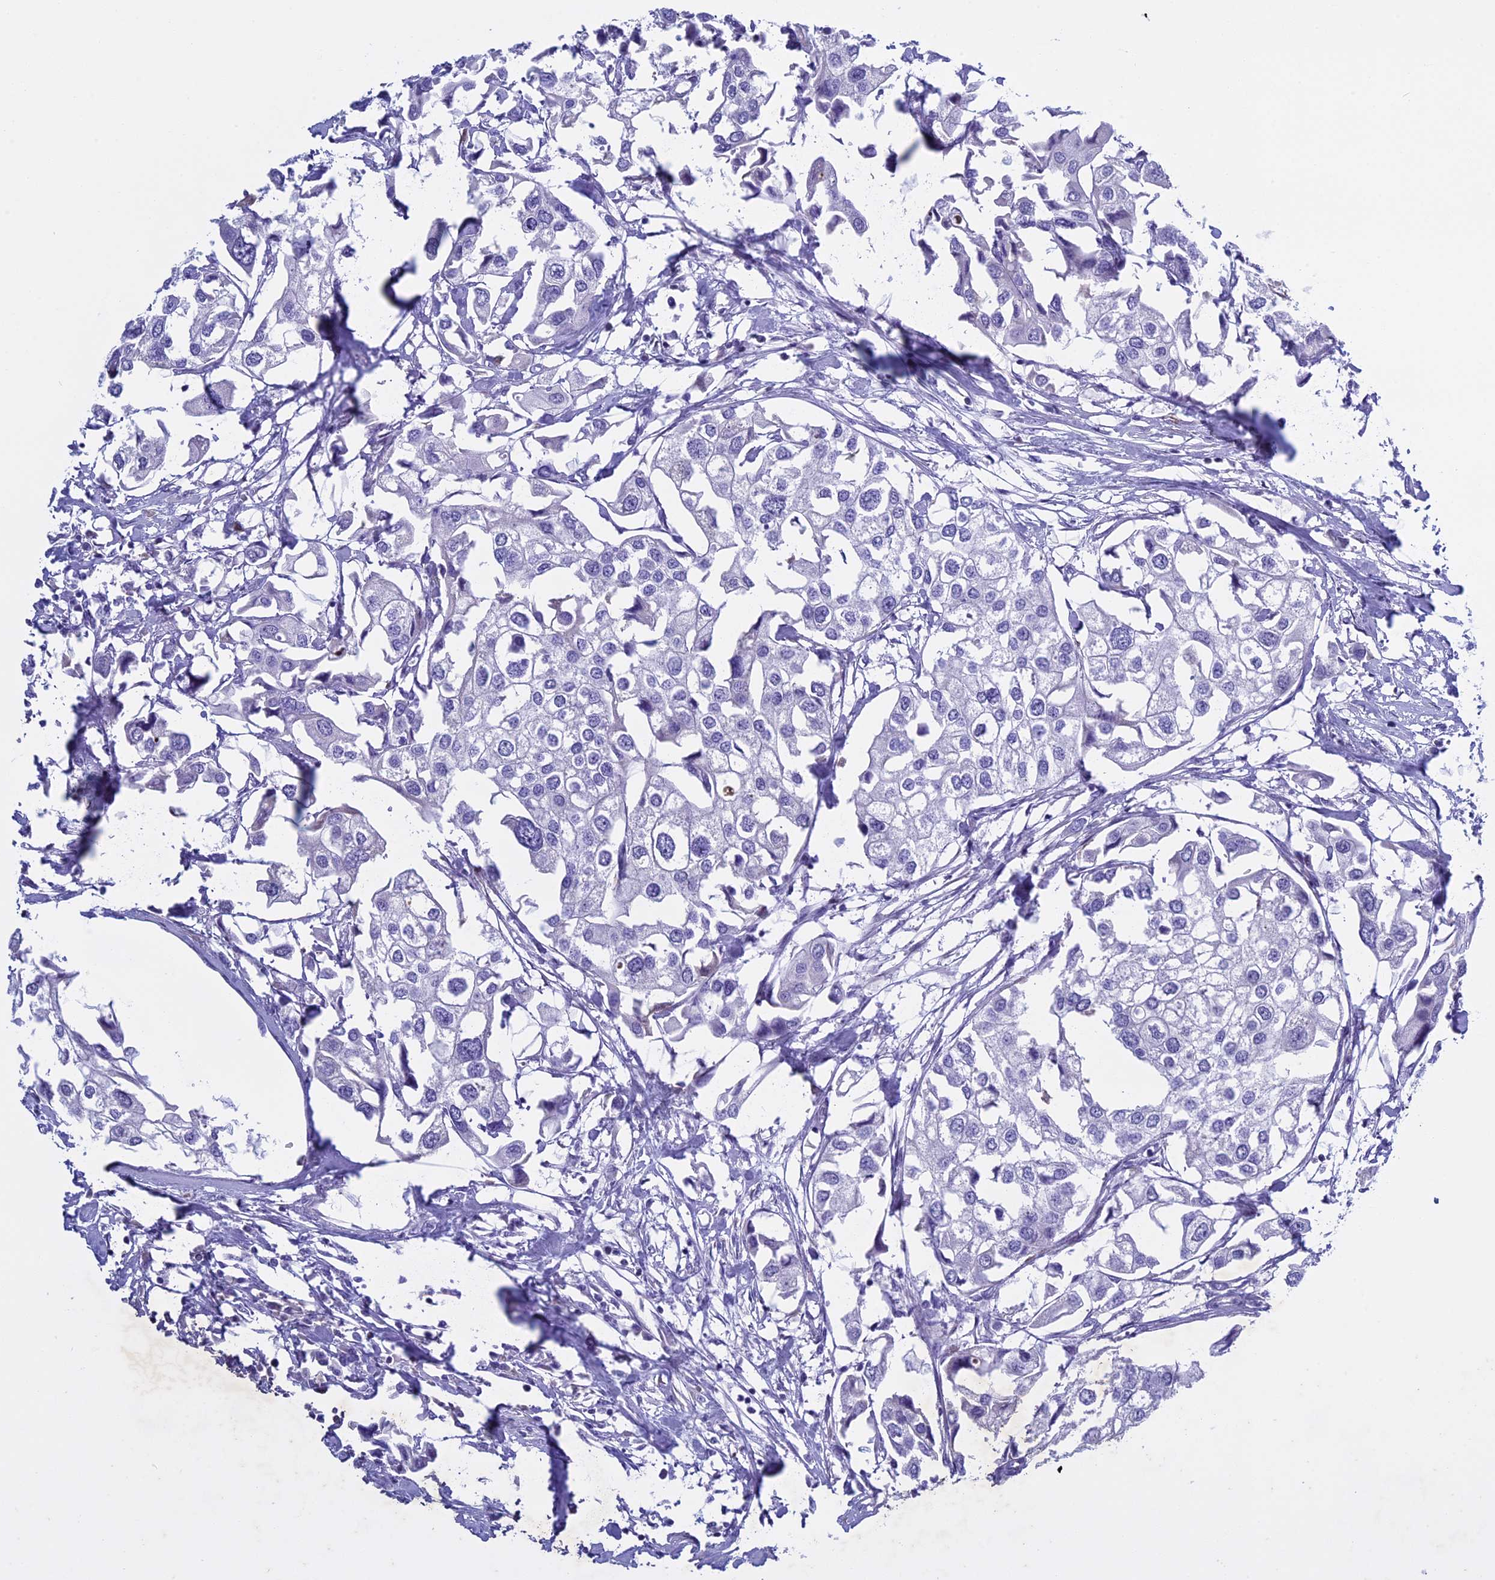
{"staining": {"intensity": "negative", "quantity": "none", "location": "none"}, "tissue": "urothelial cancer", "cell_type": "Tumor cells", "image_type": "cancer", "snomed": [{"axis": "morphology", "description": "Urothelial carcinoma, High grade"}, {"axis": "topography", "description": "Urinary bladder"}], "caption": "Tumor cells are negative for brown protein staining in urothelial cancer.", "gene": "KCTD21", "patient": {"sex": "male", "age": 64}}